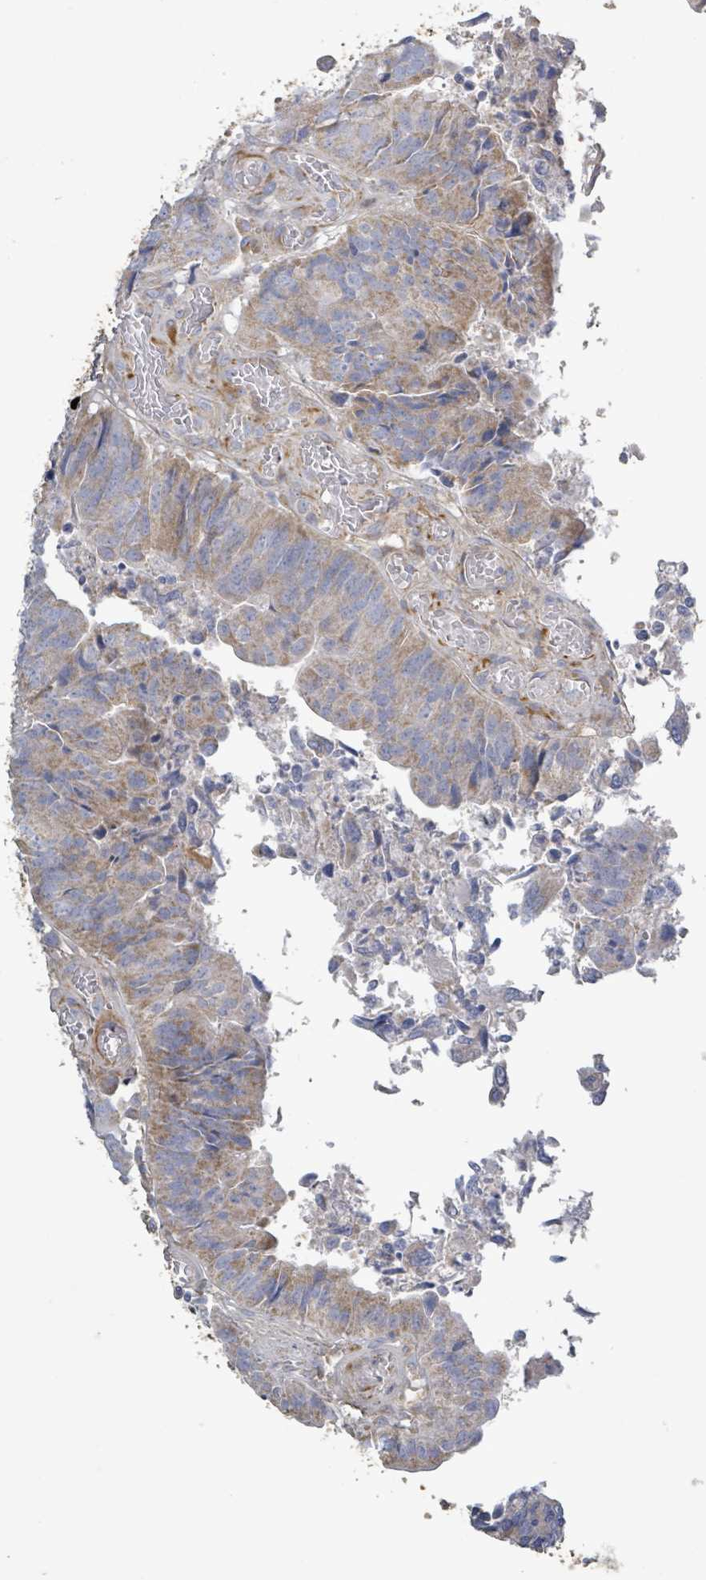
{"staining": {"intensity": "weak", "quantity": ">75%", "location": "cytoplasmic/membranous"}, "tissue": "colorectal cancer", "cell_type": "Tumor cells", "image_type": "cancer", "snomed": [{"axis": "morphology", "description": "Adenocarcinoma, NOS"}, {"axis": "topography", "description": "Colon"}], "caption": "Colorectal cancer (adenocarcinoma) stained with DAB immunohistochemistry (IHC) exhibits low levels of weak cytoplasmic/membranous staining in about >75% of tumor cells. (DAB (3,3'-diaminobenzidine) IHC, brown staining for protein, blue staining for nuclei).", "gene": "ALG12", "patient": {"sex": "female", "age": 67}}